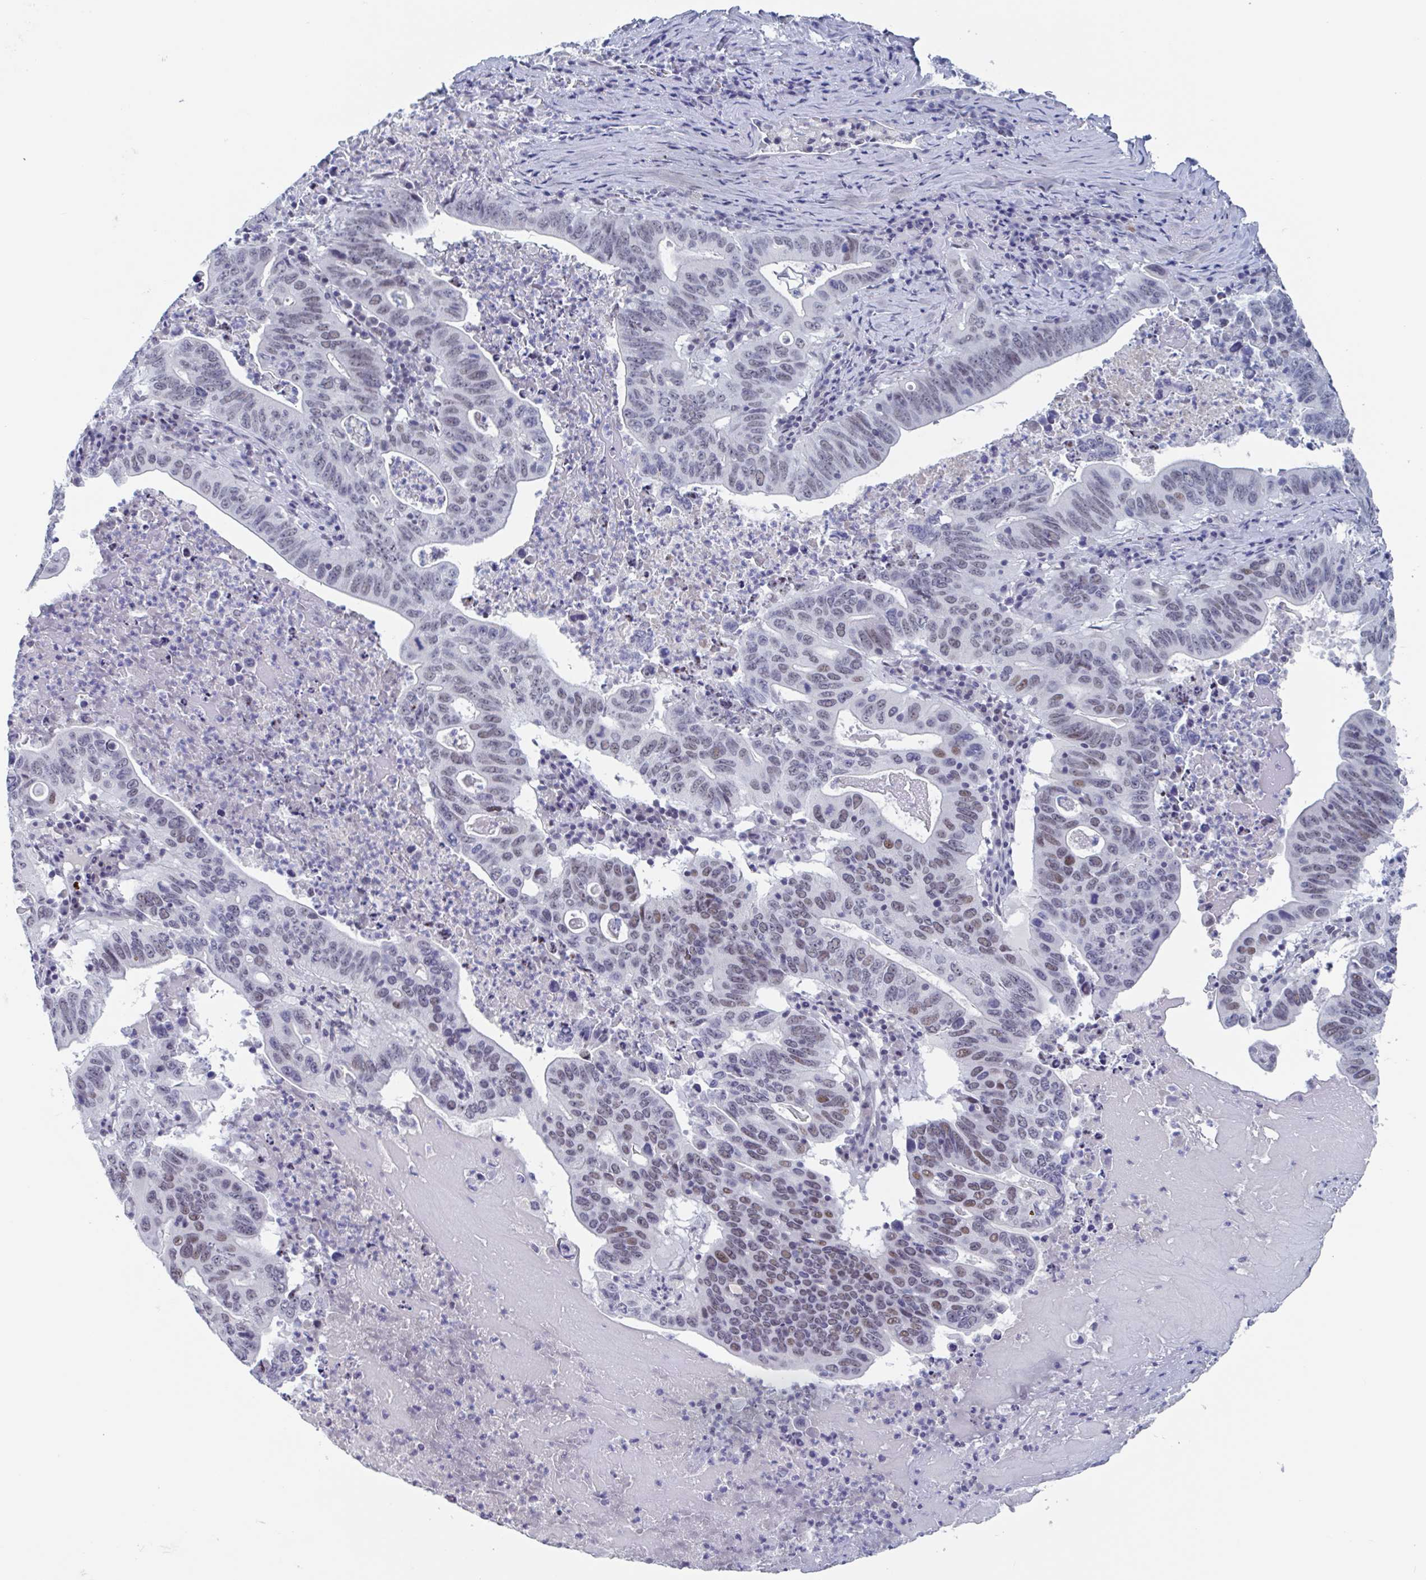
{"staining": {"intensity": "moderate", "quantity": "25%-75%", "location": "nuclear"}, "tissue": "lung cancer", "cell_type": "Tumor cells", "image_type": "cancer", "snomed": [{"axis": "morphology", "description": "Adenocarcinoma, NOS"}, {"axis": "topography", "description": "Lung"}], "caption": "A photomicrograph of lung cancer stained for a protein displays moderate nuclear brown staining in tumor cells.", "gene": "KDM4D", "patient": {"sex": "female", "age": 60}}